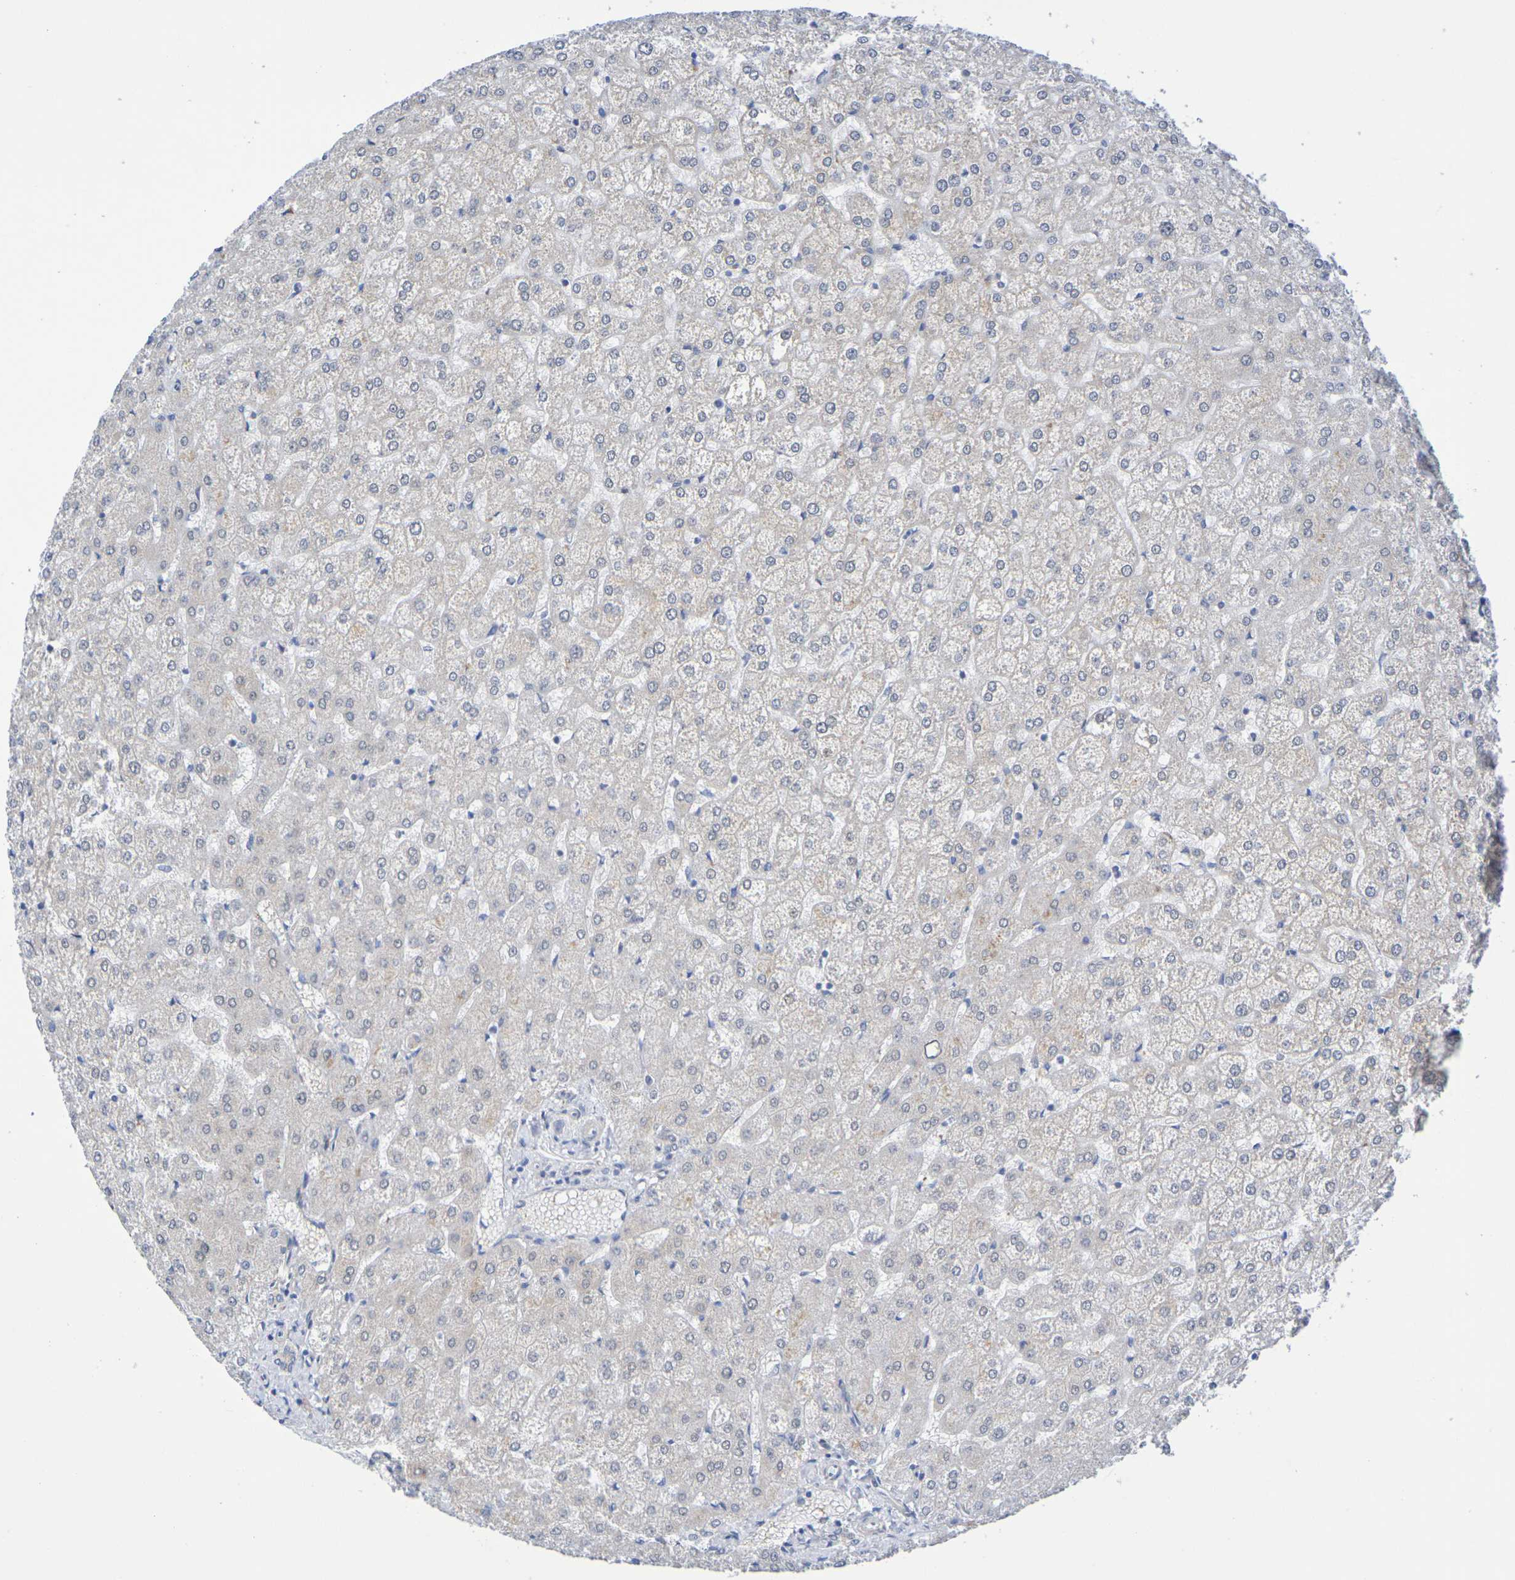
{"staining": {"intensity": "weak", "quantity": "25%-75%", "location": "cytoplasmic/membranous"}, "tissue": "liver", "cell_type": "Cholangiocytes", "image_type": "normal", "snomed": [{"axis": "morphology", "description": "Normal tissue, NOS"}, {"axis": "topography", "description": "Liver"}], "caption": "Protein expression analysis of normal liver displays weak cytoplasmic/membranous staining in about 25%-75% of cholangiocytes.", "gene": "TMCC3", "patient": {"sex": "female", "age": 32}}